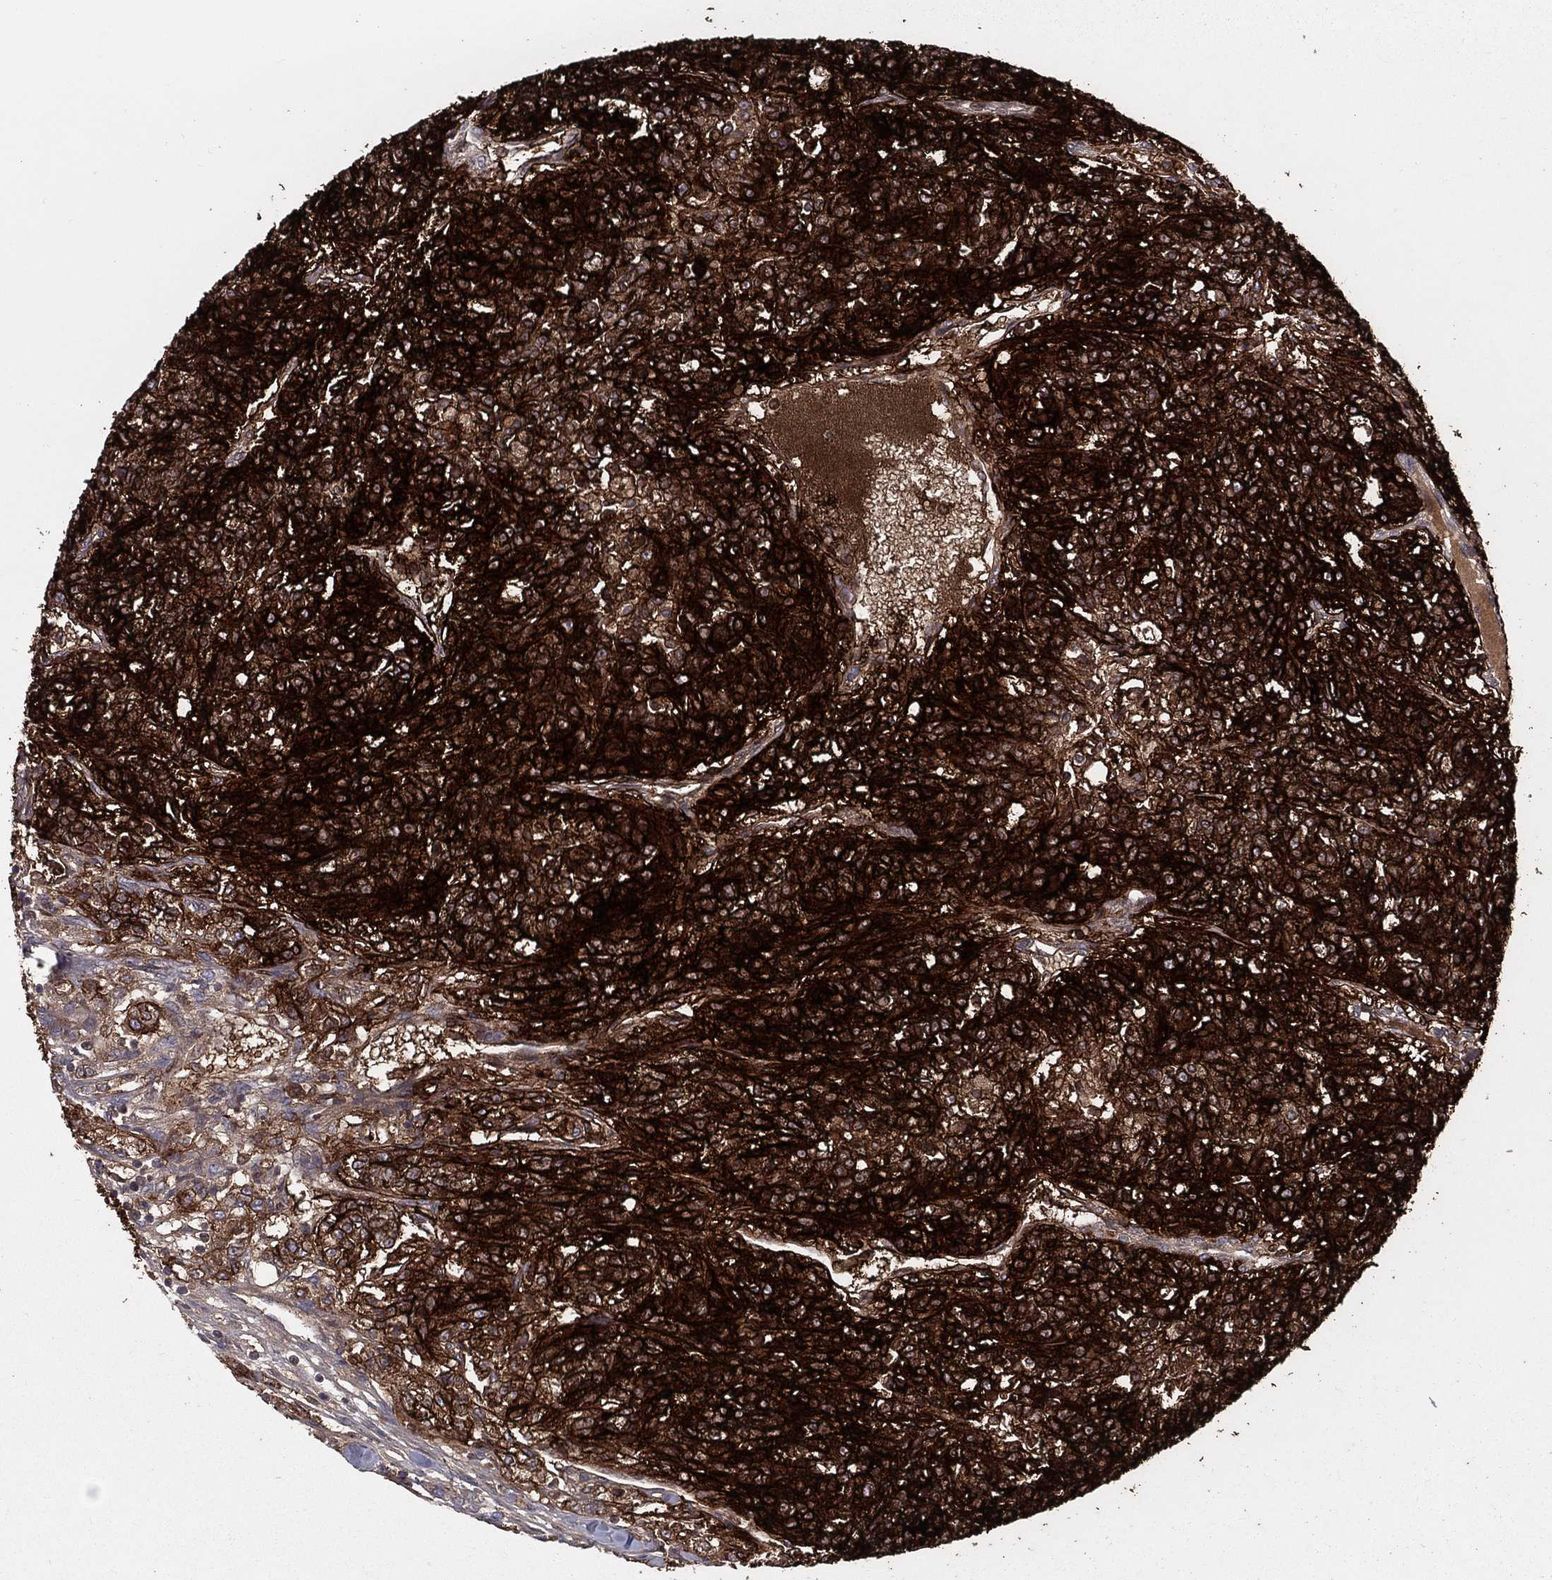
{"staining": {"intensity": "strong", "quantity": ">75%", "location": "cytoplasmic/membranous"}, "tissue": "renal cancer", "cell_type": "Tumor cells", "image_type": "cancer", "snomed": [{"axis": "morphology", "description": "Adenocarcinoma, NOS"}, {"axis": "topography", "description": "Kidney"}], "caption": "Immunohistochemistry image of neoplastic tissue: human renal cancer stained using IHC shows high levels of strong protein expression localized specifically in the cytoplasmic/membranous of tumor cells, appearing as a cytoplasmic/membranous brown color.", "gene": "ACE2", "patient": {"sex": "female", "age": 63}}